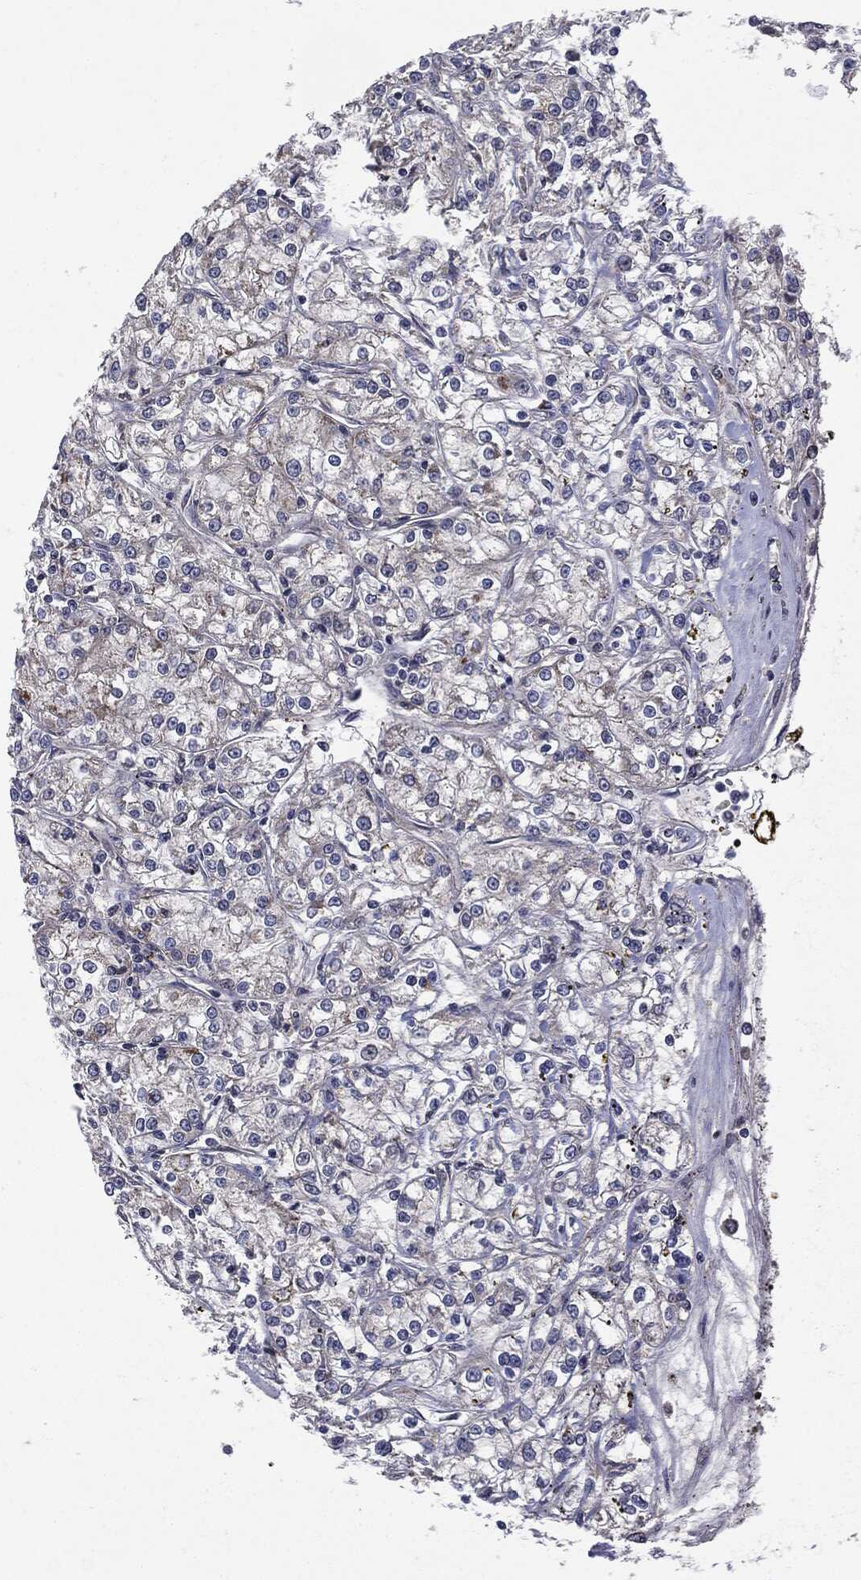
{"staining": {"intensity": "negative", "quantity": "none", "location": "none"}, "tissue": "renal cancer", "cell_type": "Tumor cells", "image_type": "cancer", "snomed": [{"axis": "morphology", "description": "Adenocarcinoma, NOS"}, {"axis": "topography", "description": "Kidney"}], "caption": "Immunohistochemical staining of human renal adenocarcinoma displays no significant positivity in tumor cells.", "gene": "PTPA", "patient": {"sex": "female", "age": 59}}